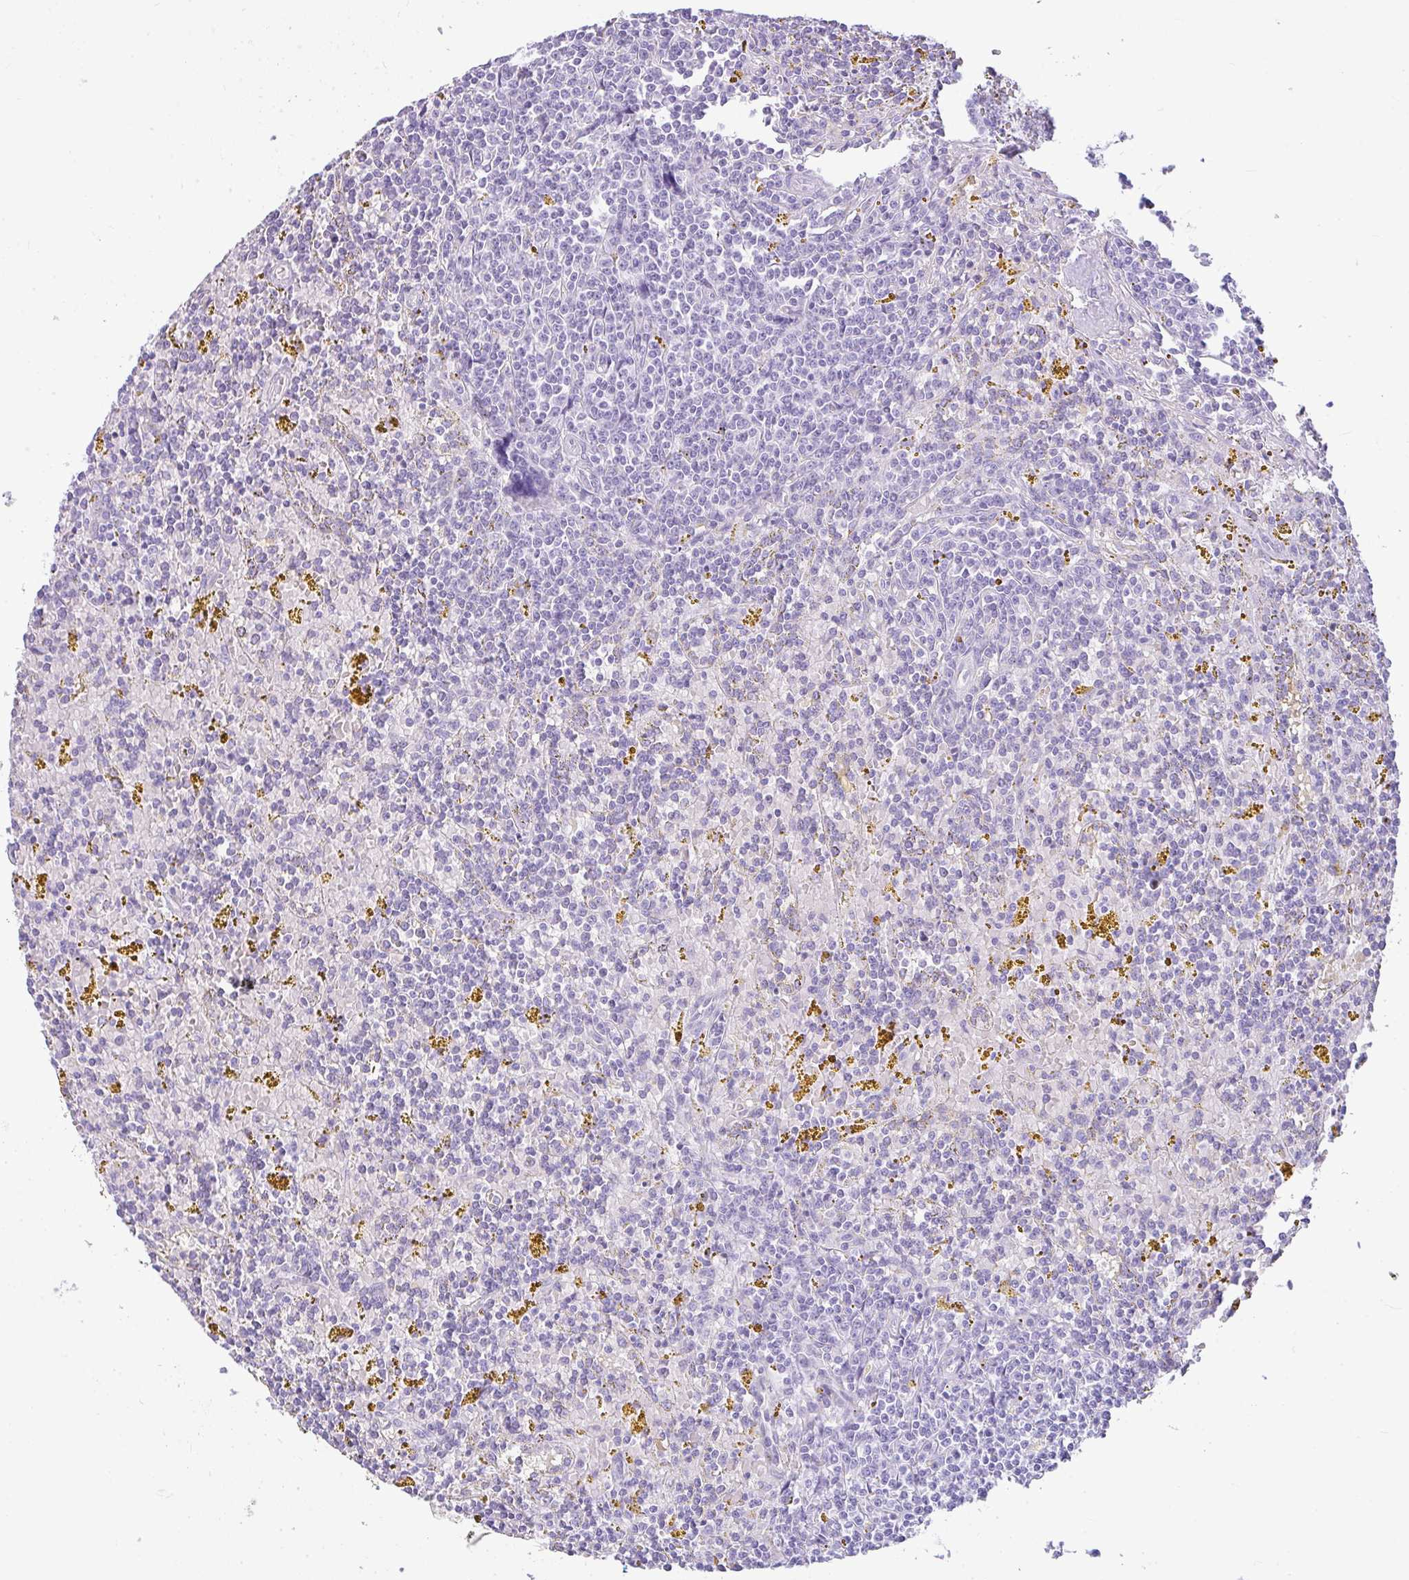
{"staining": {"intensity": "negative", "quantity": "none", "location": "none"}, "tissue": "lymphoma", "cell_type": "Tumor cells", "image_type": "cancer", "snomed": [{"axis": "morphology", "description": "Malignant lymphoma, non-Hodgkin's type, Low grade"}, {"axis": "topography", "description": "Spleen"}, {"axis": "topography", "description": "Lymph node"}], "caption": "There is no significant staining in tumor cells of malignant lymphoma, non-Hodgkin's type (low-grade). (DAB (3,3'-diaminobenzidine) immunohistochemistry with hematoxylin counter stain).", "gene": "RASL10A", "patient": {"sex": "female", "age": 66}}